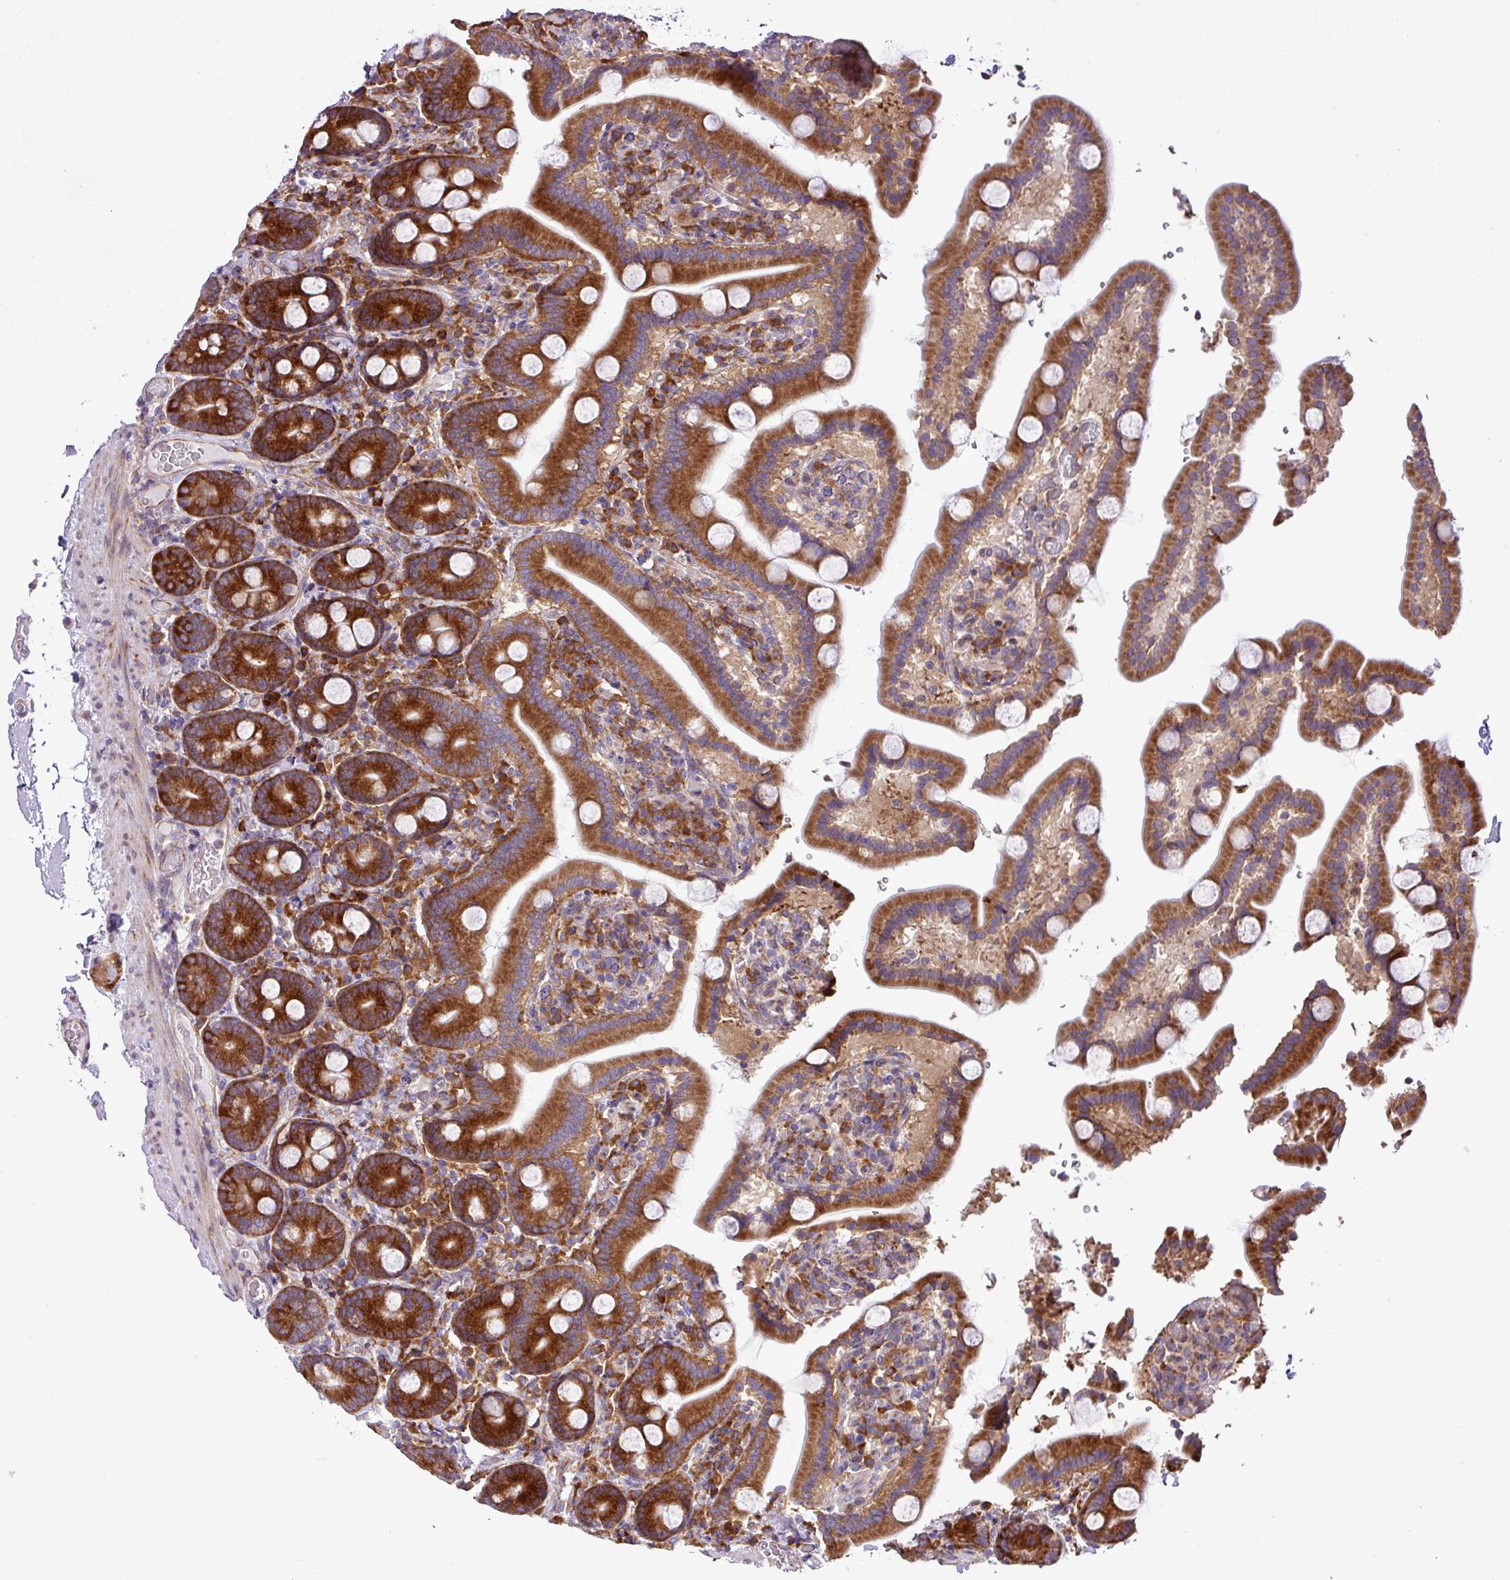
{"staining": {"intensity": "strong", "quantity": ">75%", "location": "cytoplasmic/membranous"}, "tissue": "duodenum", "cell_type": "Glandular cells", "image_type": "normal", "snomed": [{"axis": "morphology", "description": "Normal tissue, NOS"}, {"axis": "topography", "description": "Duodenum"}], "caption": "IHC of benign human duodenum exhibits high levels of strong cytoplasmic/membranous positivity in about >75% of glandular cells.", "gene": "RPL13", "patient": {"sex": "male", "age": 55}}